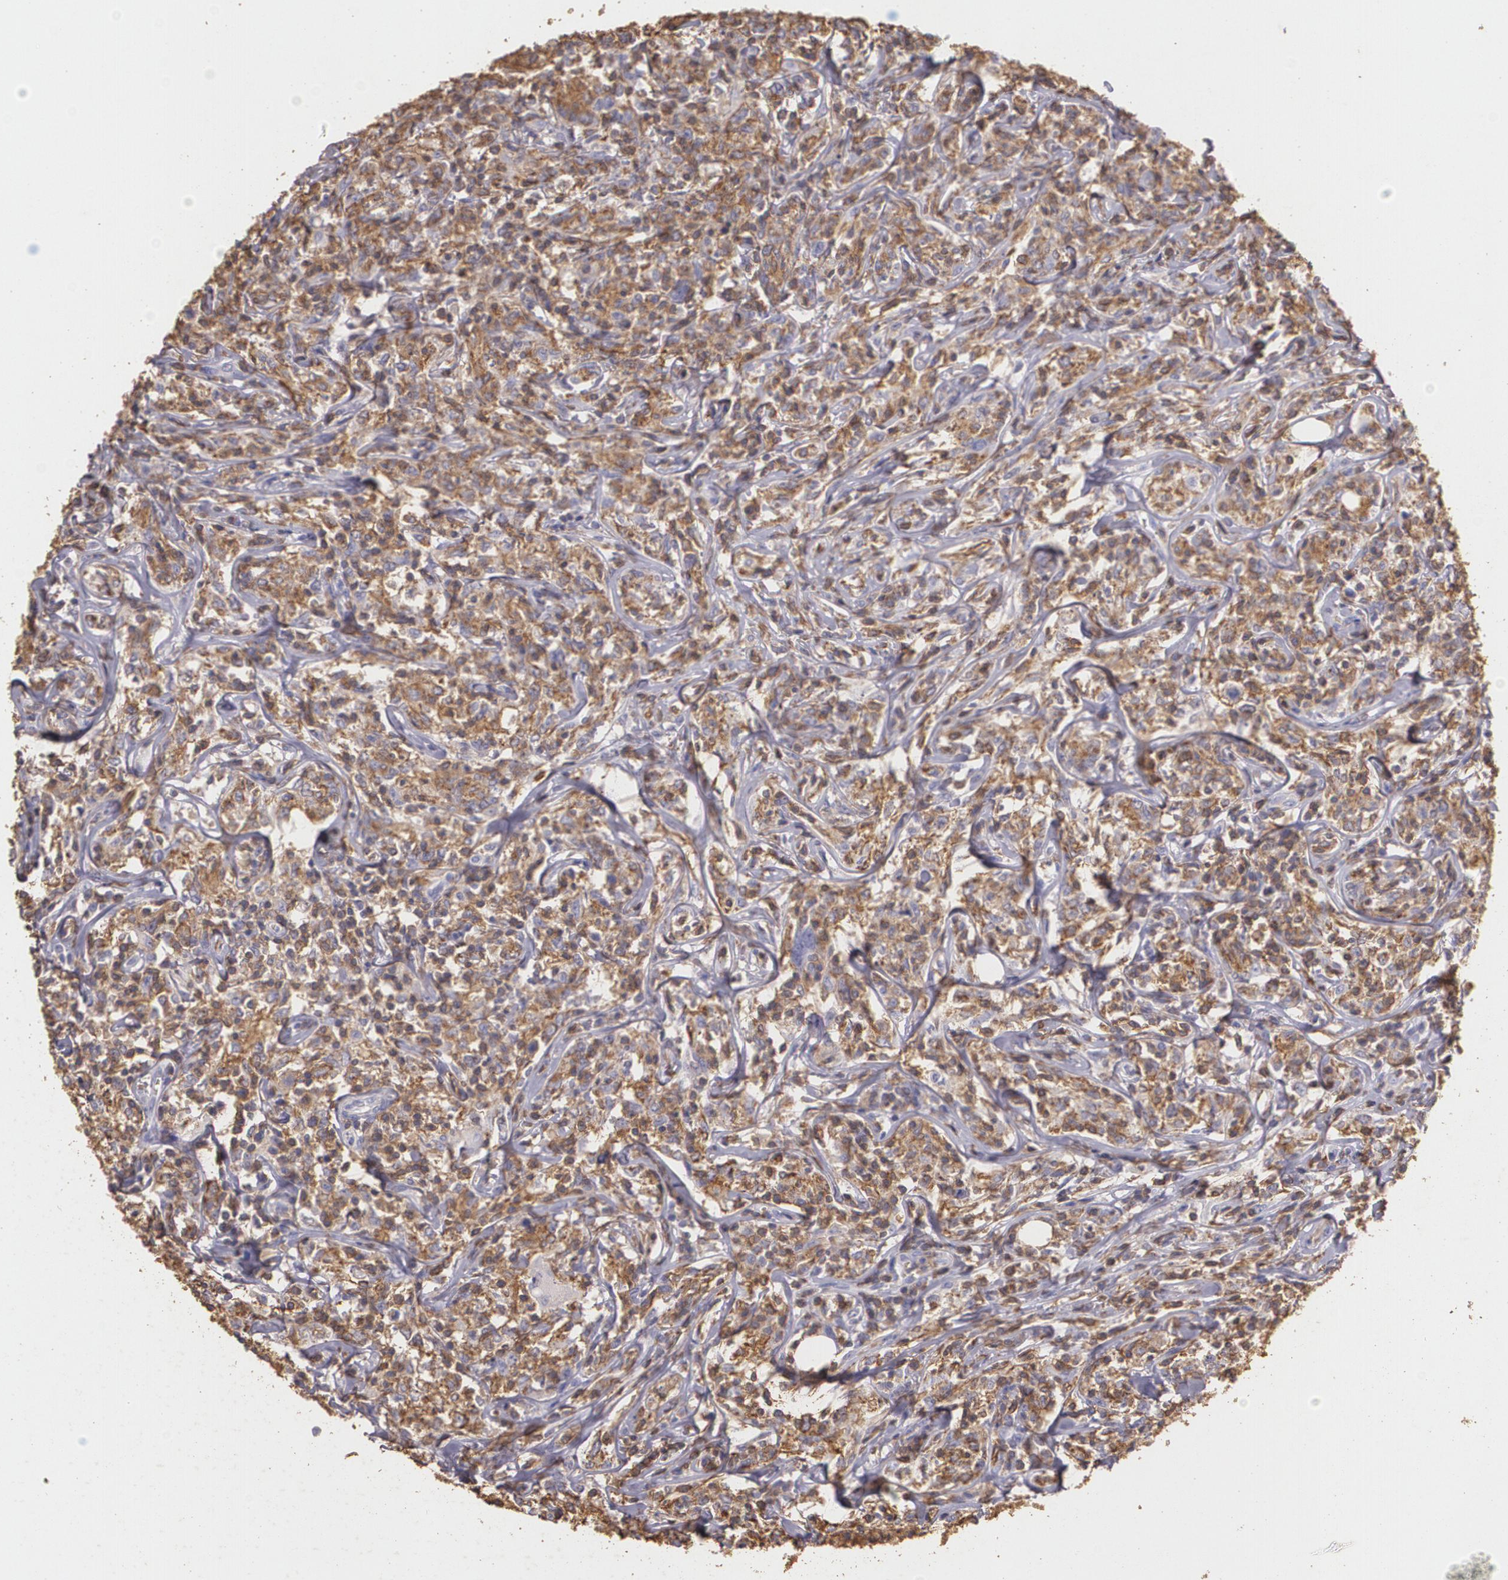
{"staining": {"intensity": "moderate", "quantity": ">75%", "location": "cytoplasmic/membranous"}, "tissue": "lymphoma", "cell_type": "Tumor cells", "image_type": "cancer", "snomed": [{"axis": "morphology", "description": "Malignant lymphoma, non-Hodgkin's type, High grade"}, {"axis": "topography", "description": "Lymph node"}], "caption": "High-grade malignant lymphoma, non-Hodgkin's type was stained to show a protein in brown. There is medium levels of moderate cytoplasmic/membranous expression in approximately >75% of tumor cells.", "gene": "TGFBR1", "patient": {"sex": "female", "age": 84}}